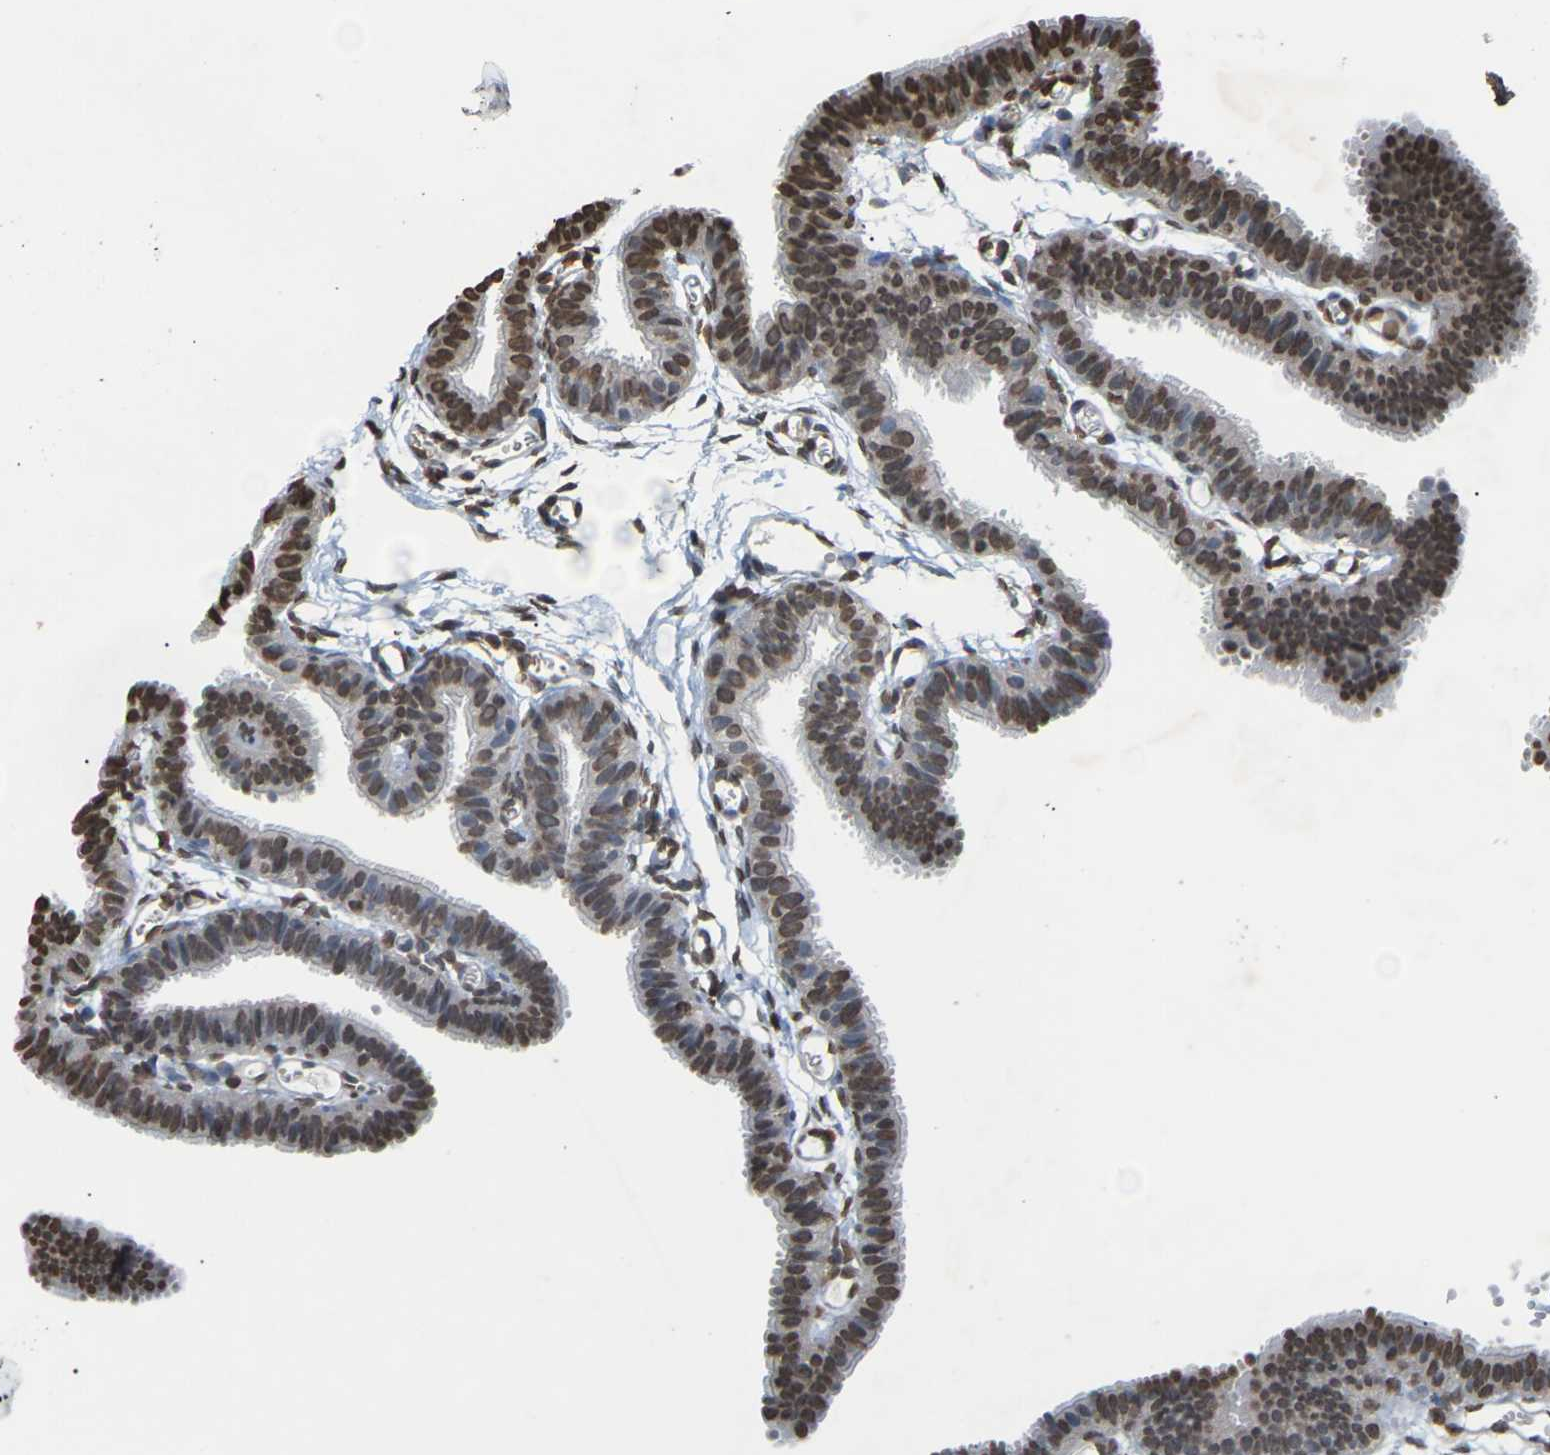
{"staining": {"intensity": "strong", "quantity": ">75%", "location": "nuclear"}, "tissue": "fallopian tube", "cell_type": "Glandular cells", "image_type": "normal", "snomed": [{"axis": "morphology", "description": "Normal tissue, NOS"}, {"axis": "topography", "description": "Fallopian tube"}, {"axis": "topography", "description": "Placenta"}], "caption": "Brown immunohistochemical staining in benign fallopian tube exhibits strong nuclear positivity in approximately >75% of glandular cells.", "gene": "EMSY", "patient": {"sex": "female", "age": 34}}